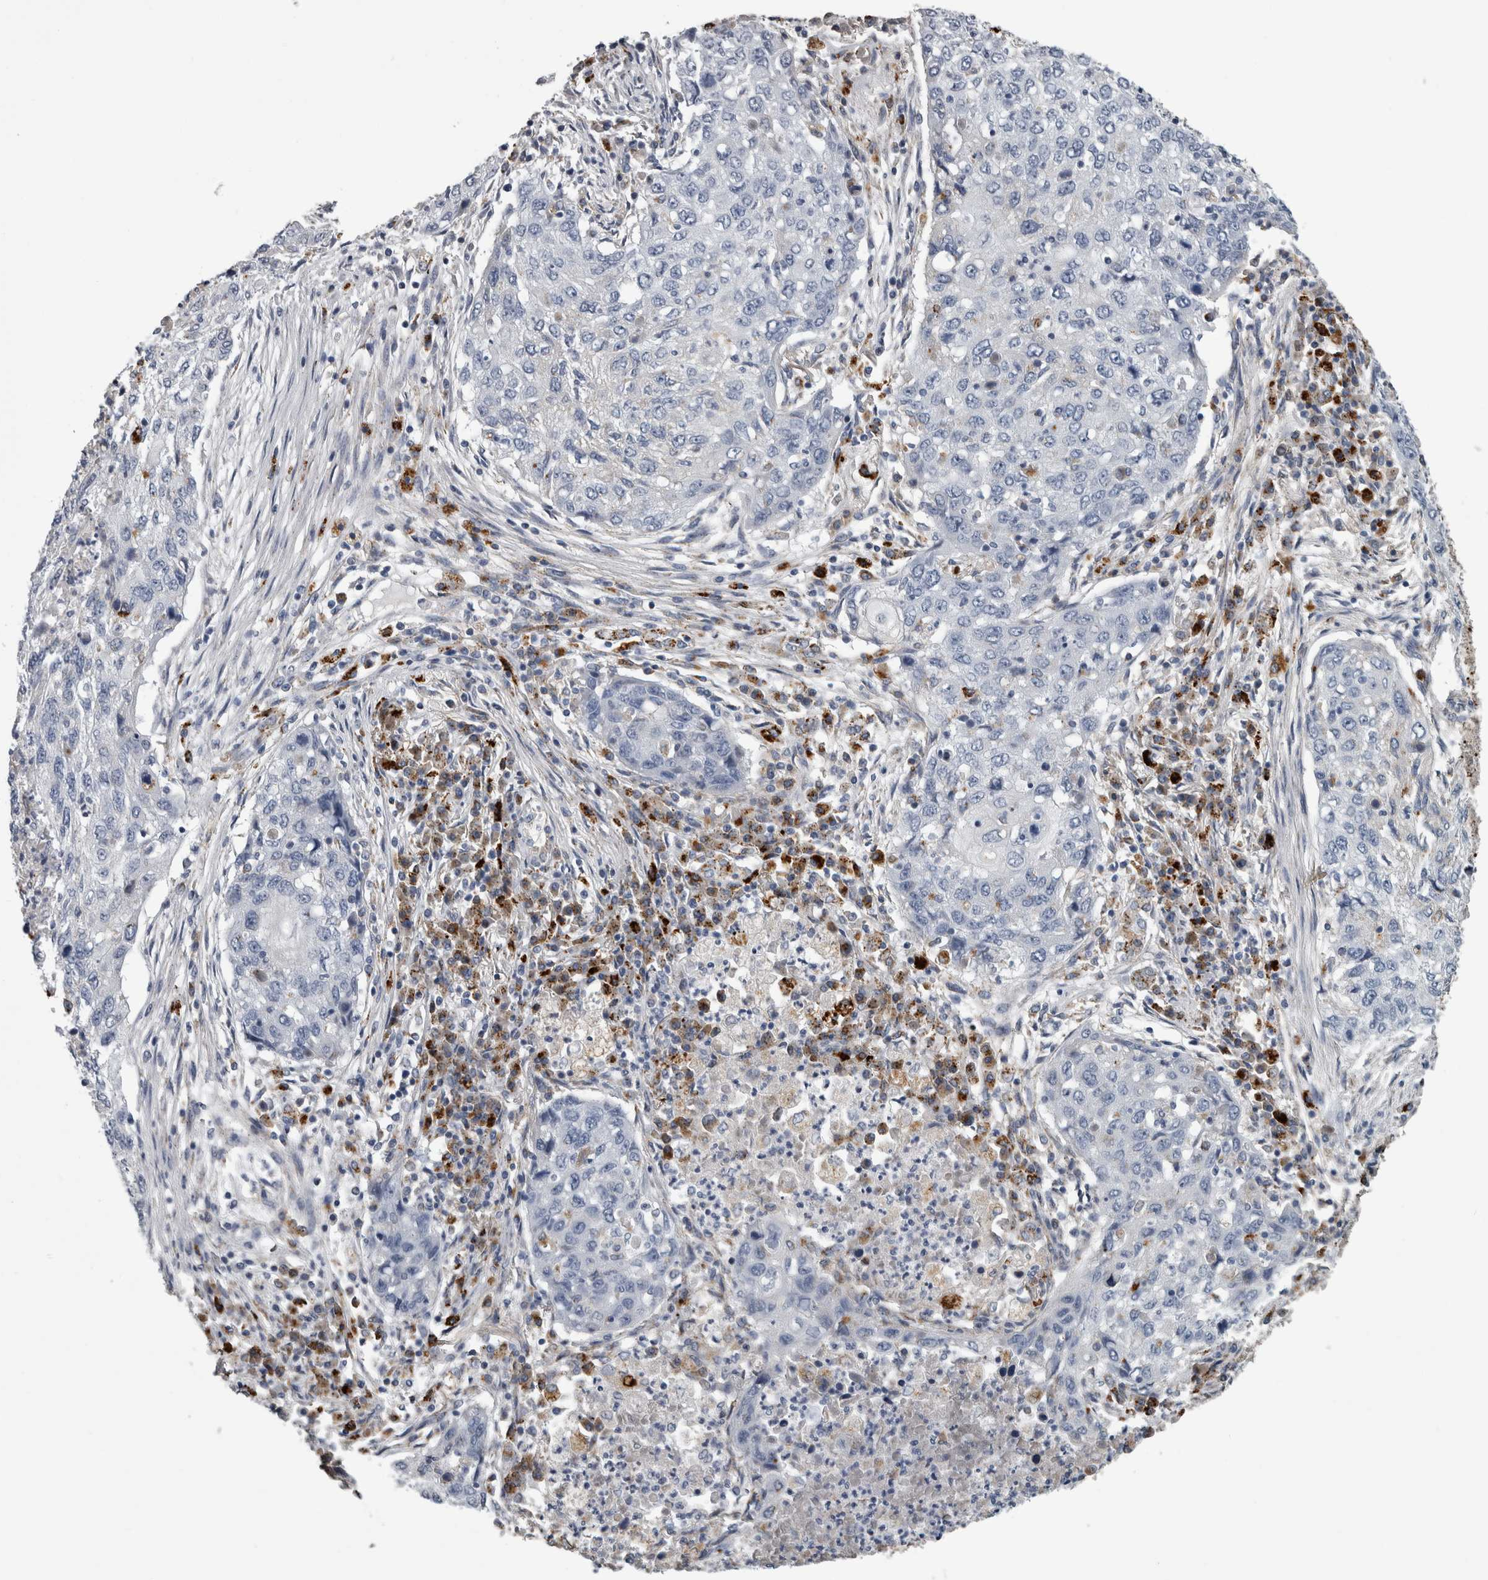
{"staining": {"intensity": "negative", "quantity": "none", "location": "none"}, "tissue": "lung cancer", "cell_type": "Tumor cells", "image_type": "cancer", "snomed": [{"axis": "morphology", "description": "Squamous cell carcinoma, NOS"}, {"axis": "topography", "description": "Lung"}], "caption": "Immunohistochemistry histopathology image of neoplastic tissue: lung cancer stained with DAB (3,3'-diaminobenzidine) reveals no significant protein positivity in tumor cells.", "gene": "DPP7", "patient": {"sex": "female", "age": 63}}